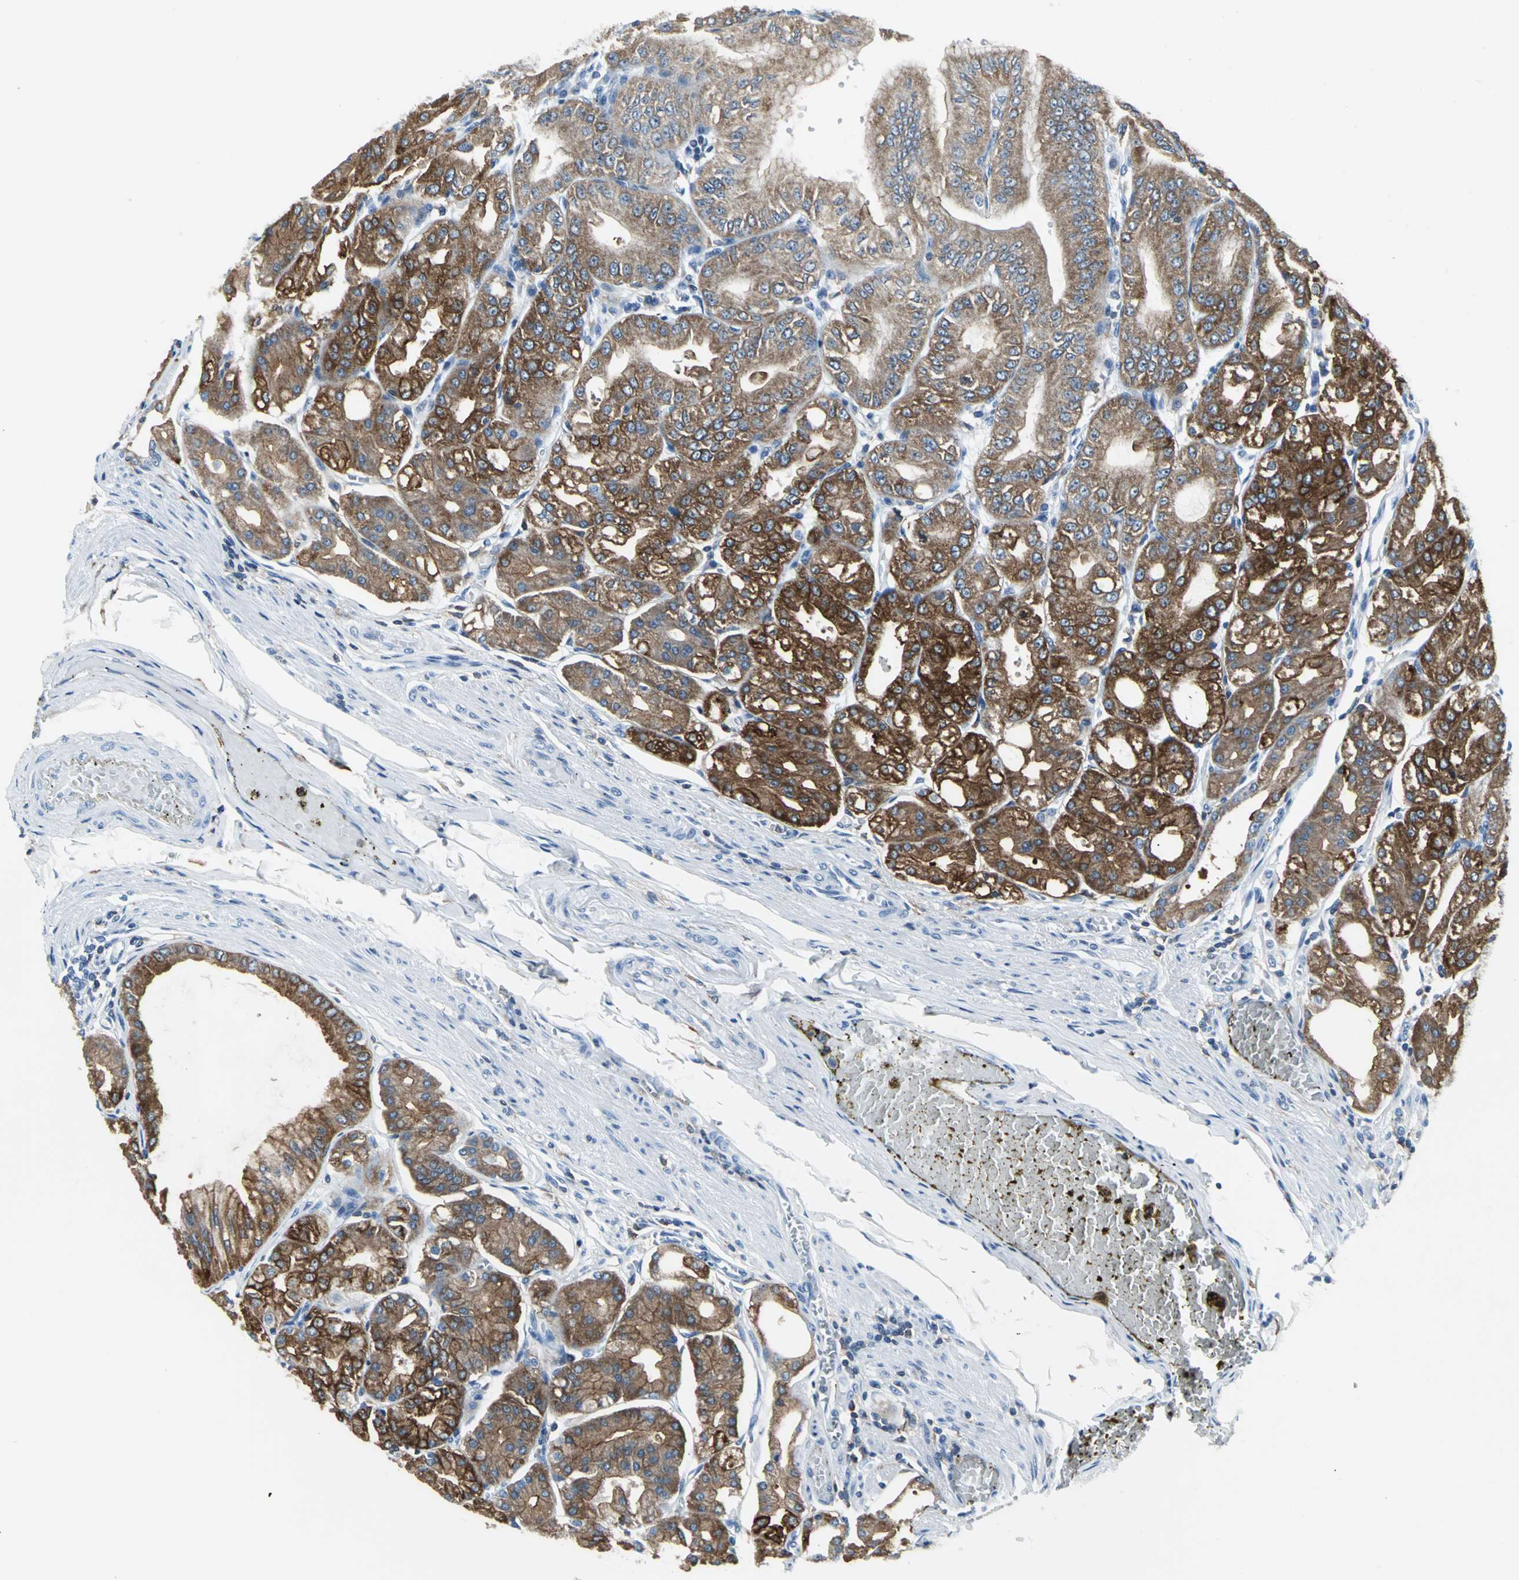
{"staining": {"intensity": "moderate", "quantity": "25%-75%", "location": "cytoplasmic/membranous"}, "tissue": "stomach", "cell_type": "Glandular cells", "image_type": "normal", "snomed": [{"axis": "morphology", "description": "Normal tissue, NOS"}, {"axis": "topography", "description": "Stomach, lower"}], "caption": "Immunohistochemistry of normal stomach demonstrates medium levels of moderate cytoplasmic/membranous positivity in approximately 25%-75% of glandular cells.", "gene": "IQGAP2", "patient": {"sex": "male", "age": 71}}